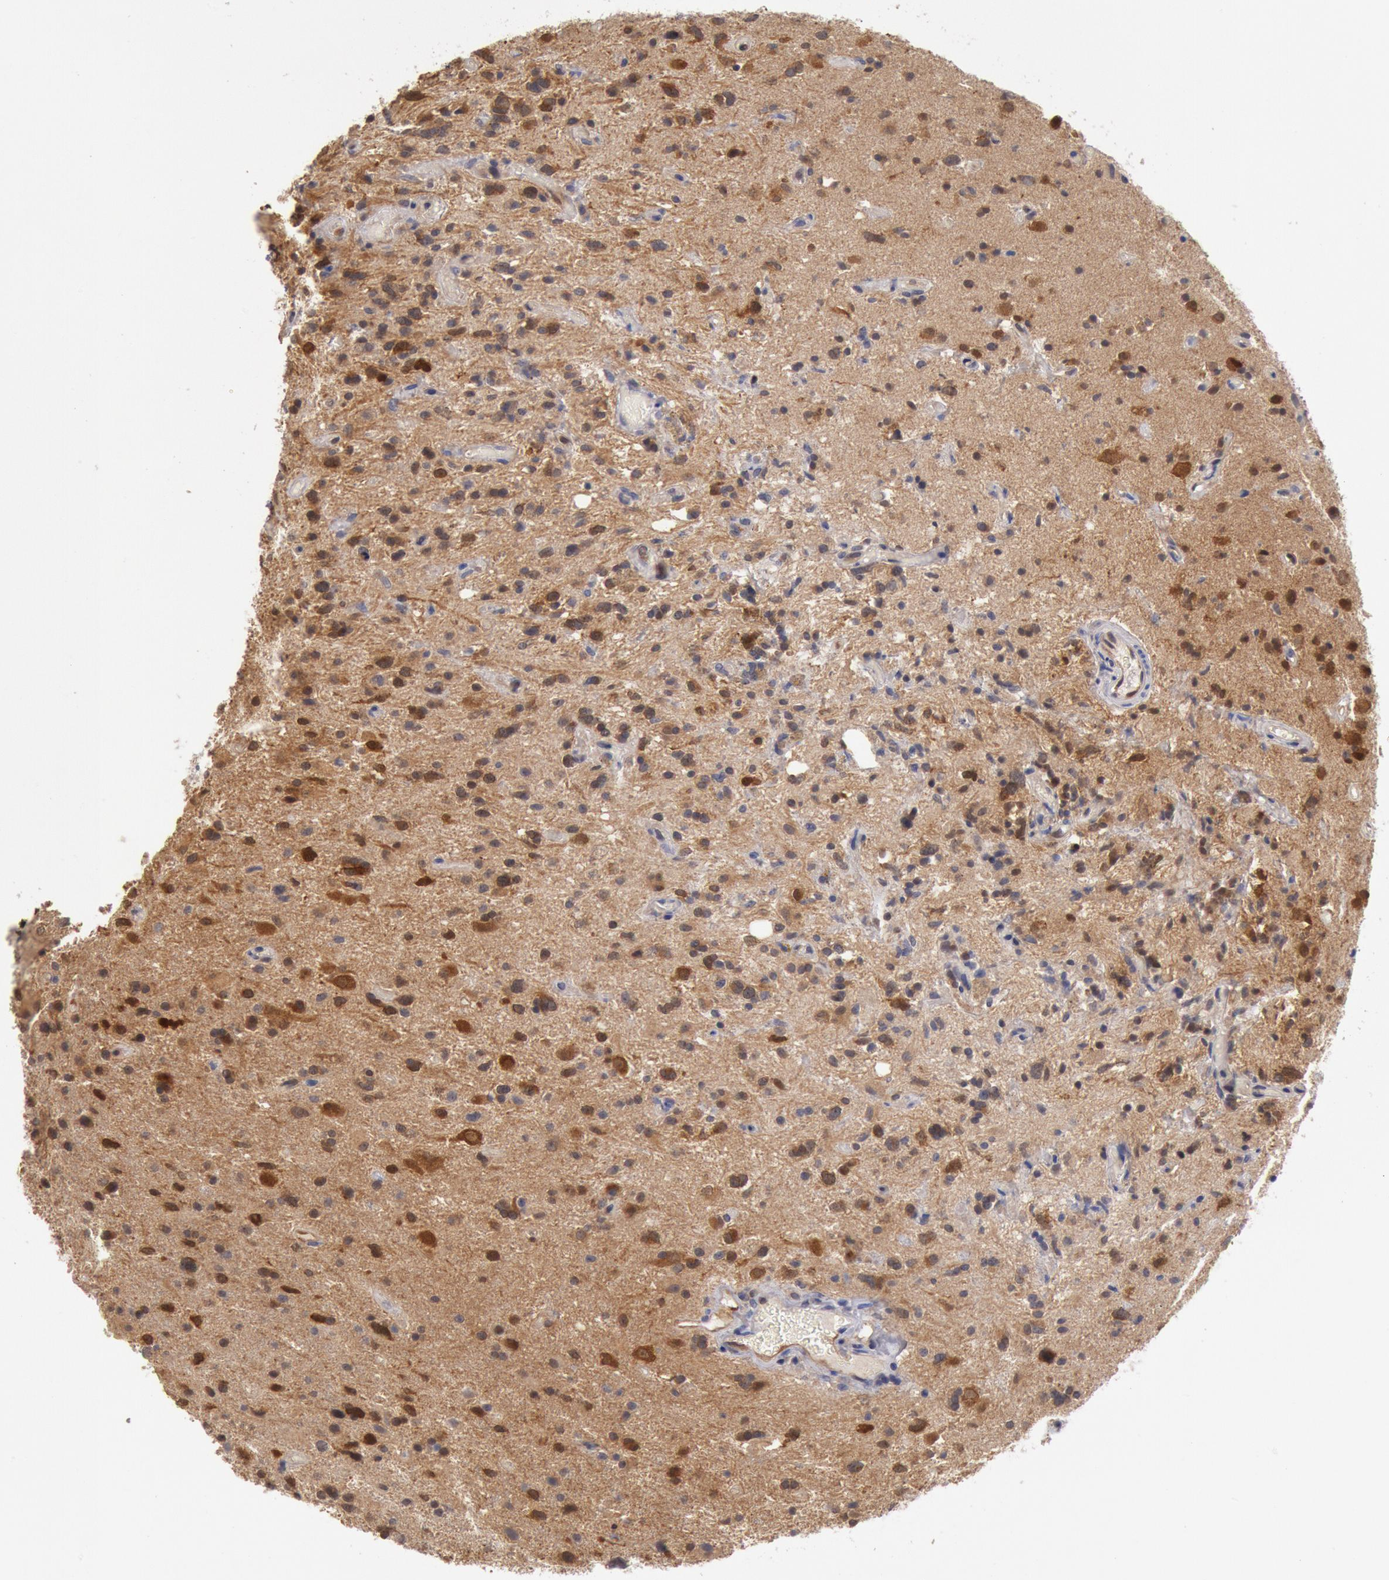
{"staining": {"intensity": "strong", "quantity": ">75%", "location": "cytoplasmic/membranous,nuclear"}, "tissue": "glioma", "cell_type": "Tumor cells", "image_type": "cancer", "snomed": [{"axis": "morphology", "description": "Glioma, malignant, High grade"}, {"axis": "topography", "description": "Brain"}], "caption": "Glioma tissue demonstrates strong cytoplasmic/membranous and nuclear expression in approximately >75% of tumor cells", "gene": "DNAJA1", "patient": {"sex": "male", "age": 48}}